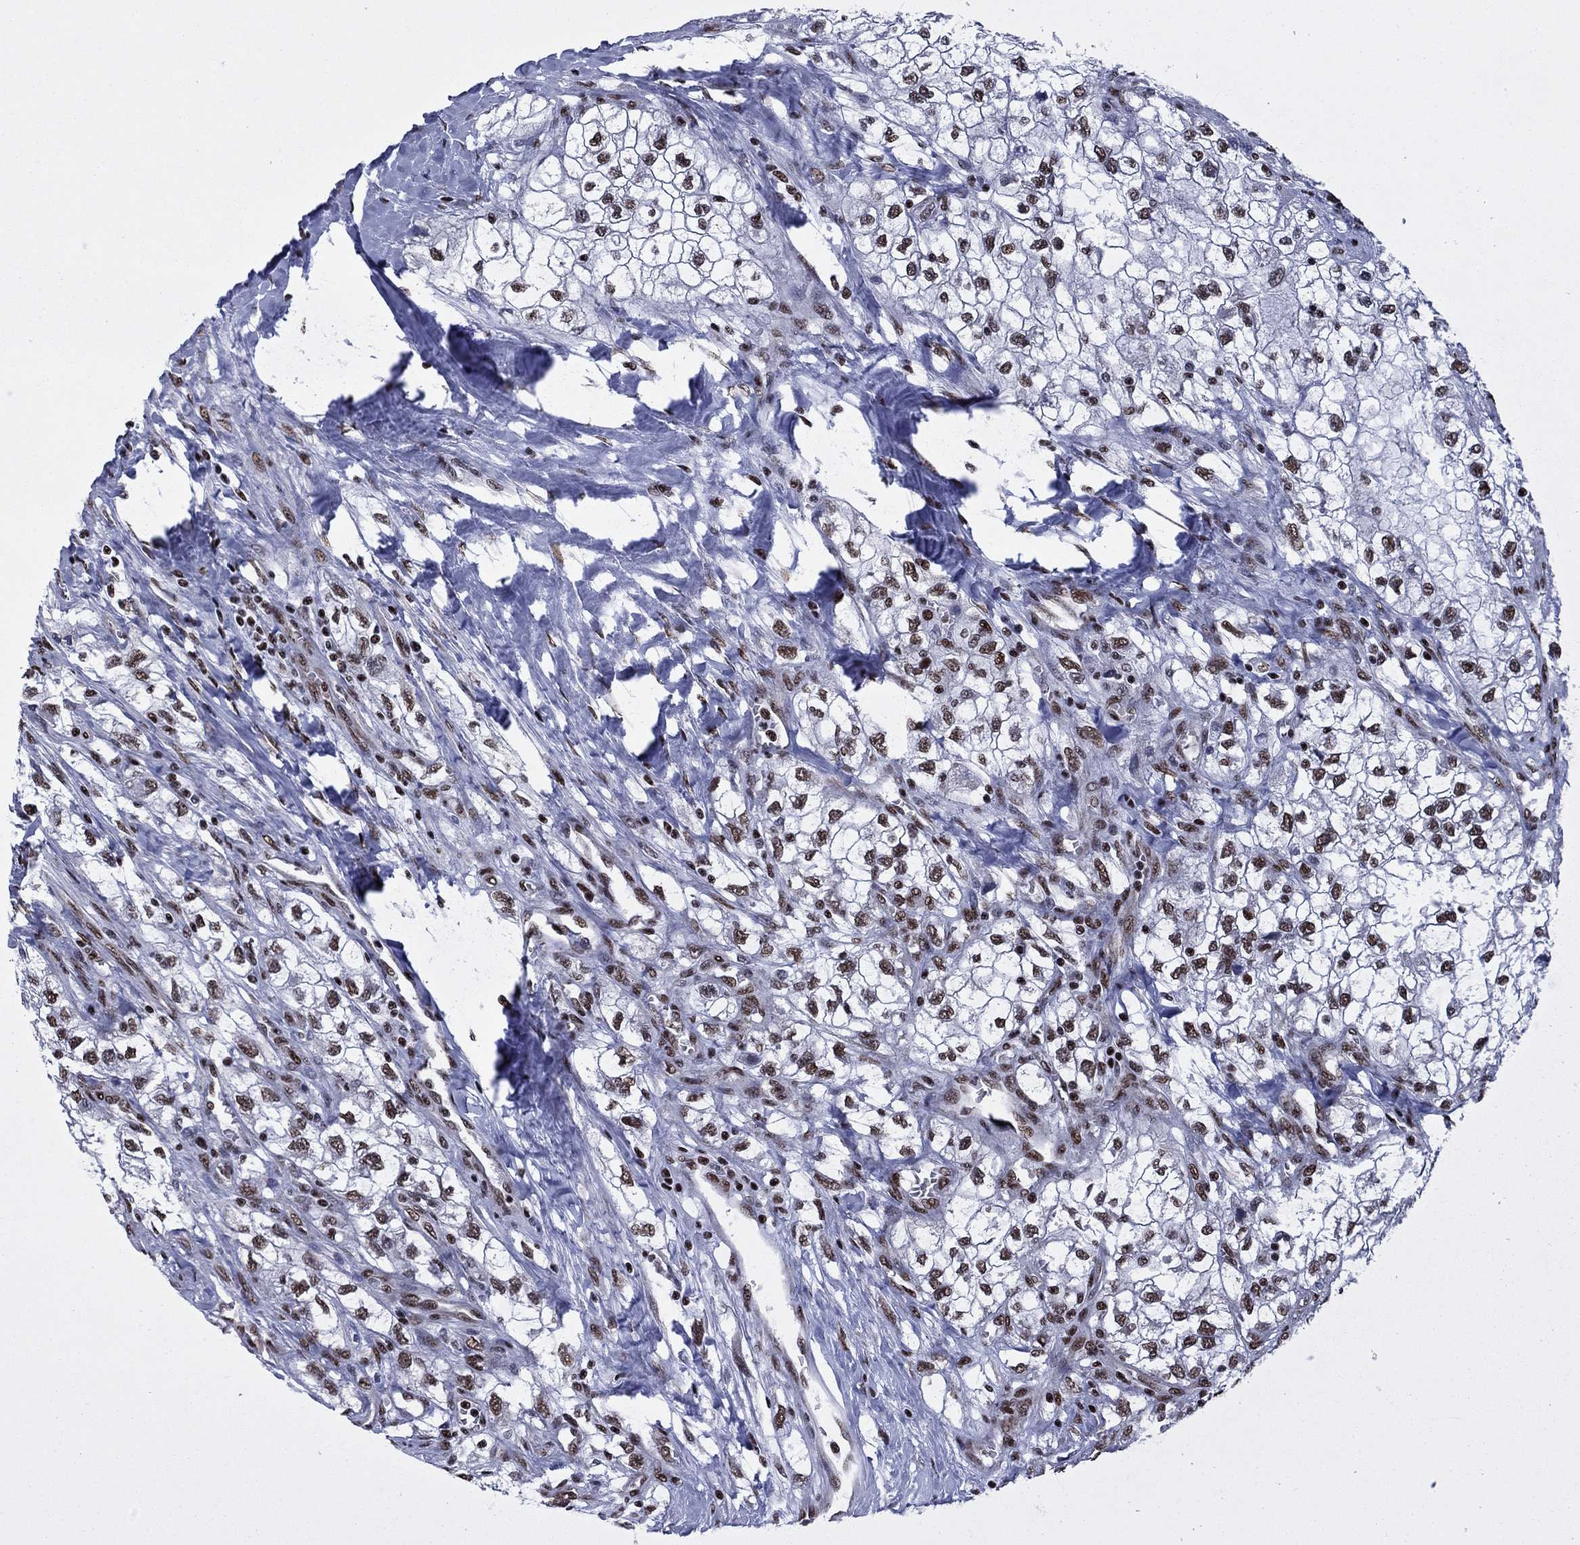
{"staining": {"intensity": "moderate", "quantity": ">75%", "location": "nuclear"}, "tissue": "renal cancer", "cell_type": "Tumor cells", "image_type": "cancer", "snomed": [{"axis": "morphology", "description": "Adenocarcinoma, NOS"}, {"axis": "topography", "description": "Kidney"}], "caption": "IHC micrograph of adenocarcinoma (renal) stained for a protein (brown), which reveals medium levels of moderate nuclear staining in about >75% of tumor cells.", "gene": "N4BP2", "patient": {"sex": "male", "age": 59}}